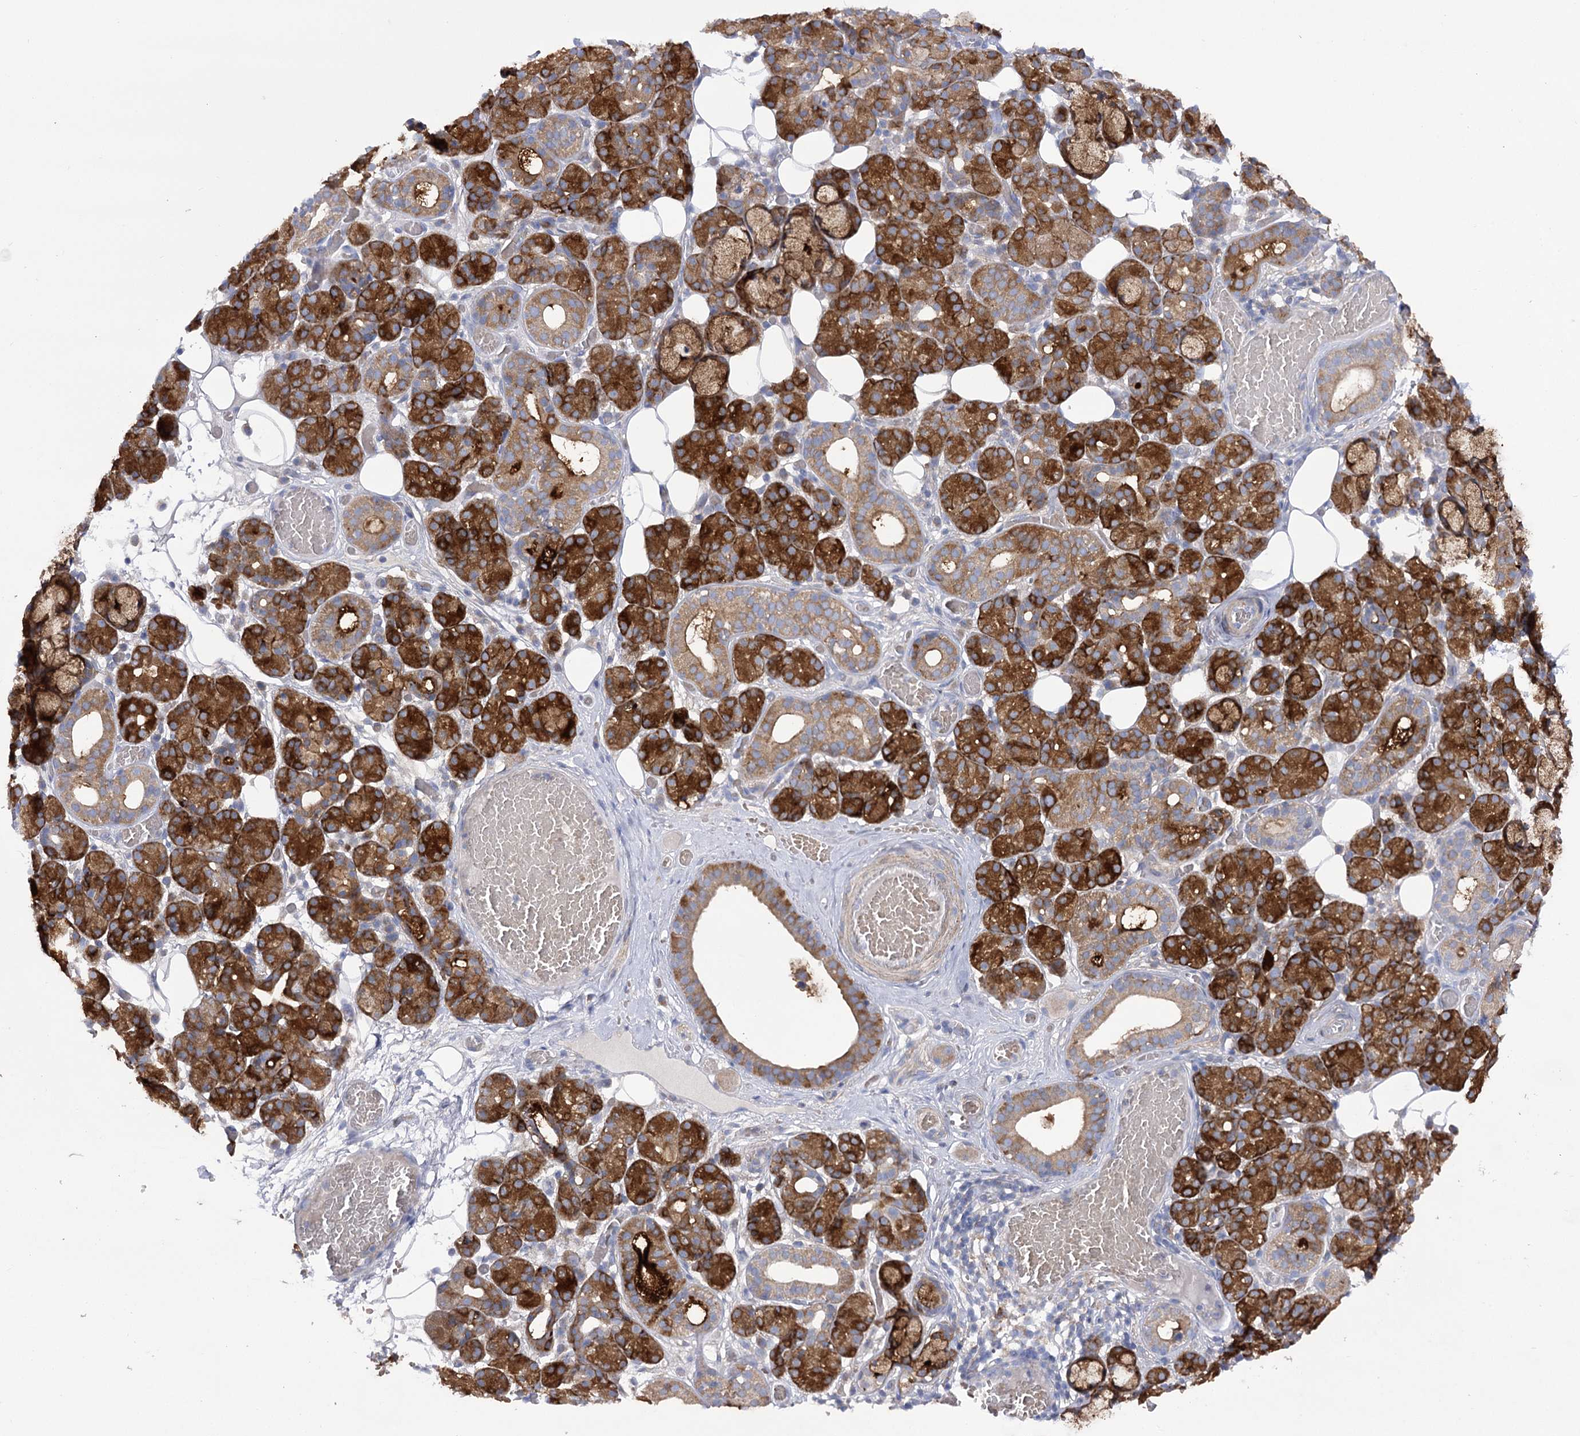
{"staining": {"intensity": "strong", "quantity": "25%-75%", "location": "cytoplasmic/membranous"}, "tissue": "salivary gland", "cell_type": "Glandular cells", "image_type": "normal", "snomed": [{"axis": "morphology", "description": "Normal tissue, NOS"}, {"axis": "topography", "description": "Salivary gland"}], "caption": "This image reveals IHC staining of normal salivary gland, with high strong cytoplasmic/membranous staining in approximately 25%-75% of glandular cells.", "gene": "COX15", "patient": {"sex": "male", "age": 63}}